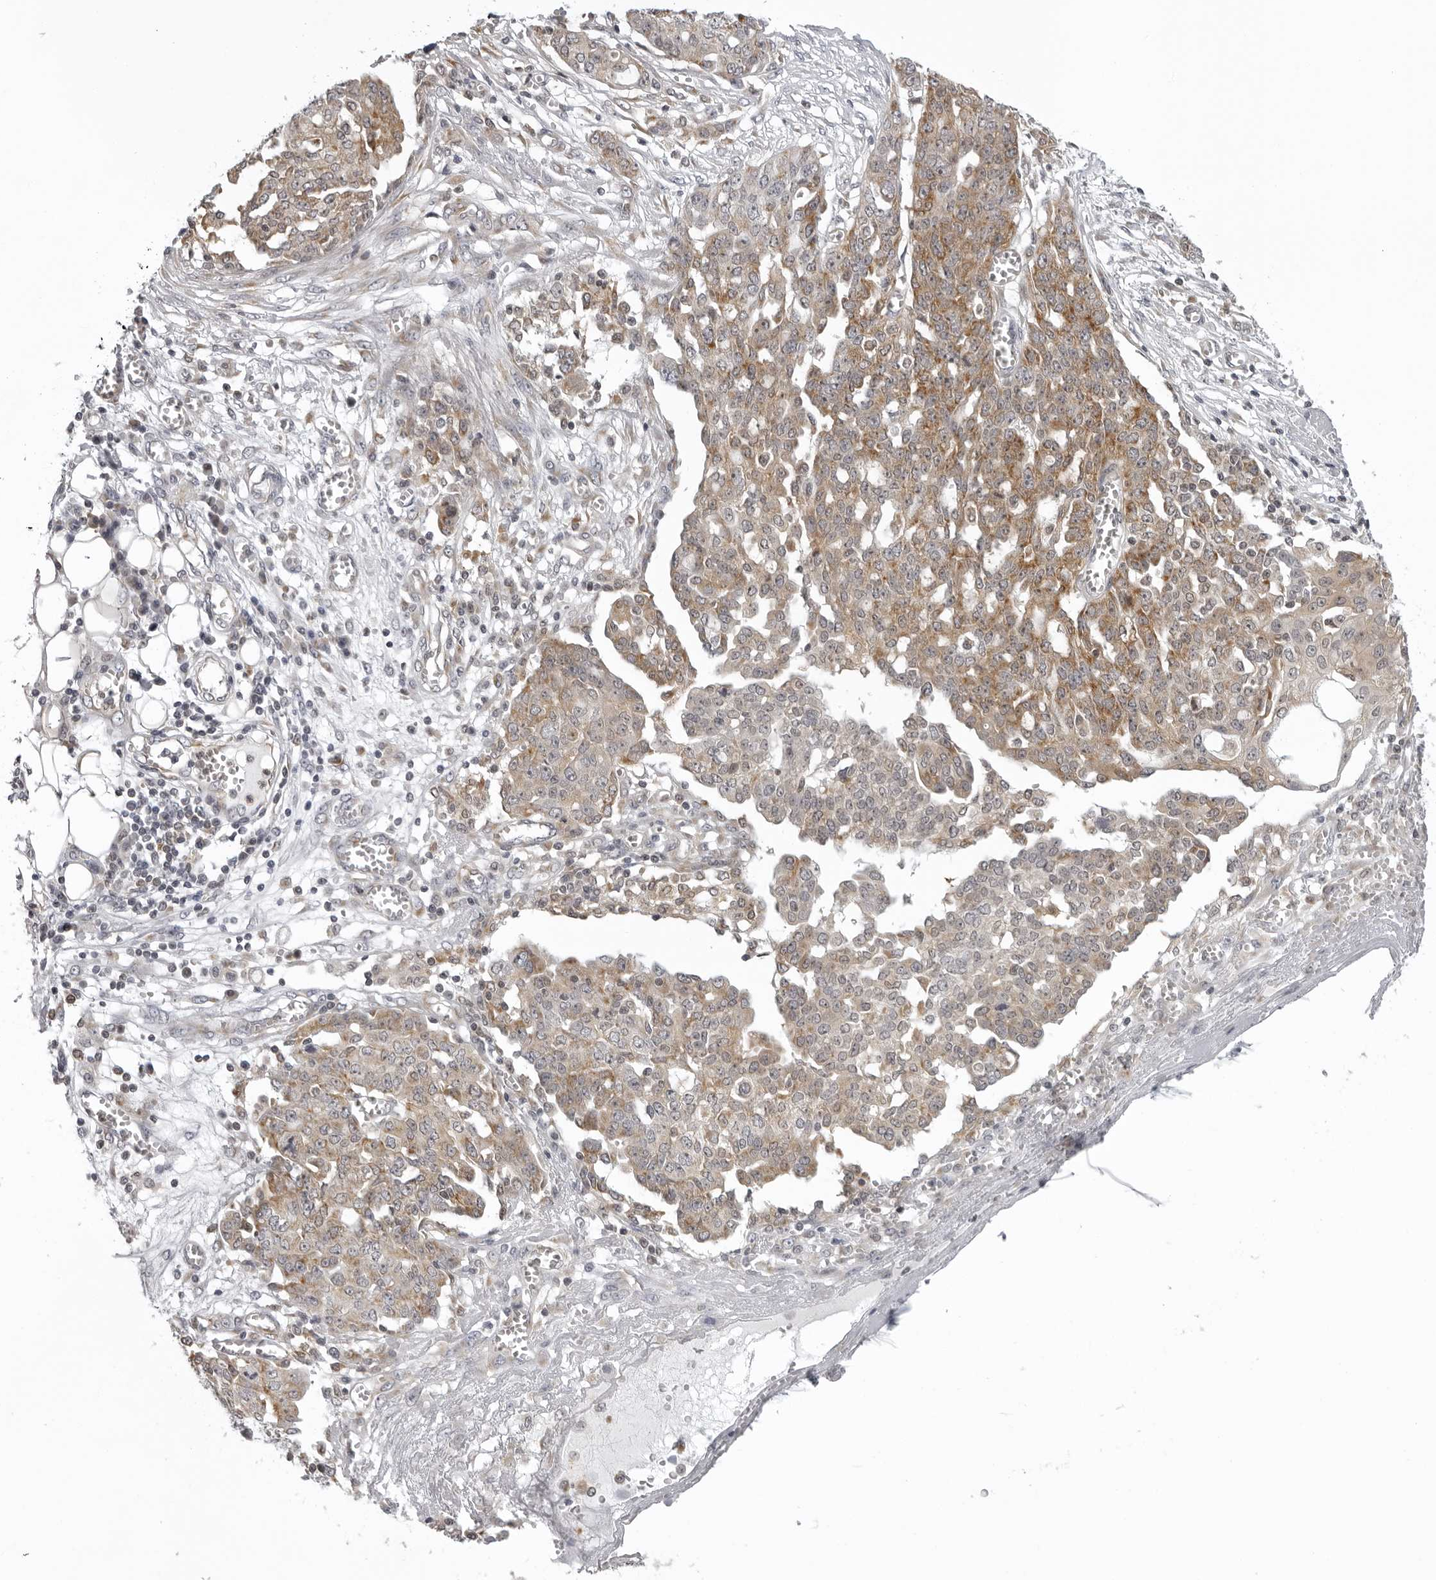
{"staining": {"intensity": "moderate", "quantity": "<25%", "location": "cytoplasmic/membranous"}, "tissue": "ovarian cancer", "cell_type": "Tumor cells", "image_type": "cancer", "snomed": [{"axis": "morphology", "description": "Cystadenocarcinoma, serous, NOS"}, {"axis": "topography", "description": "Soft tissue"}, {"axis": "topography", "description": "Ovary"}], "caption": "Moderate cytoplasmic/membranous protein positivity is present in about <25% of tumor cells in ovarian serous cystadenocarcinoma.", "gene": "MRPS15", "patient": {"sex": "female", "age": 57}}